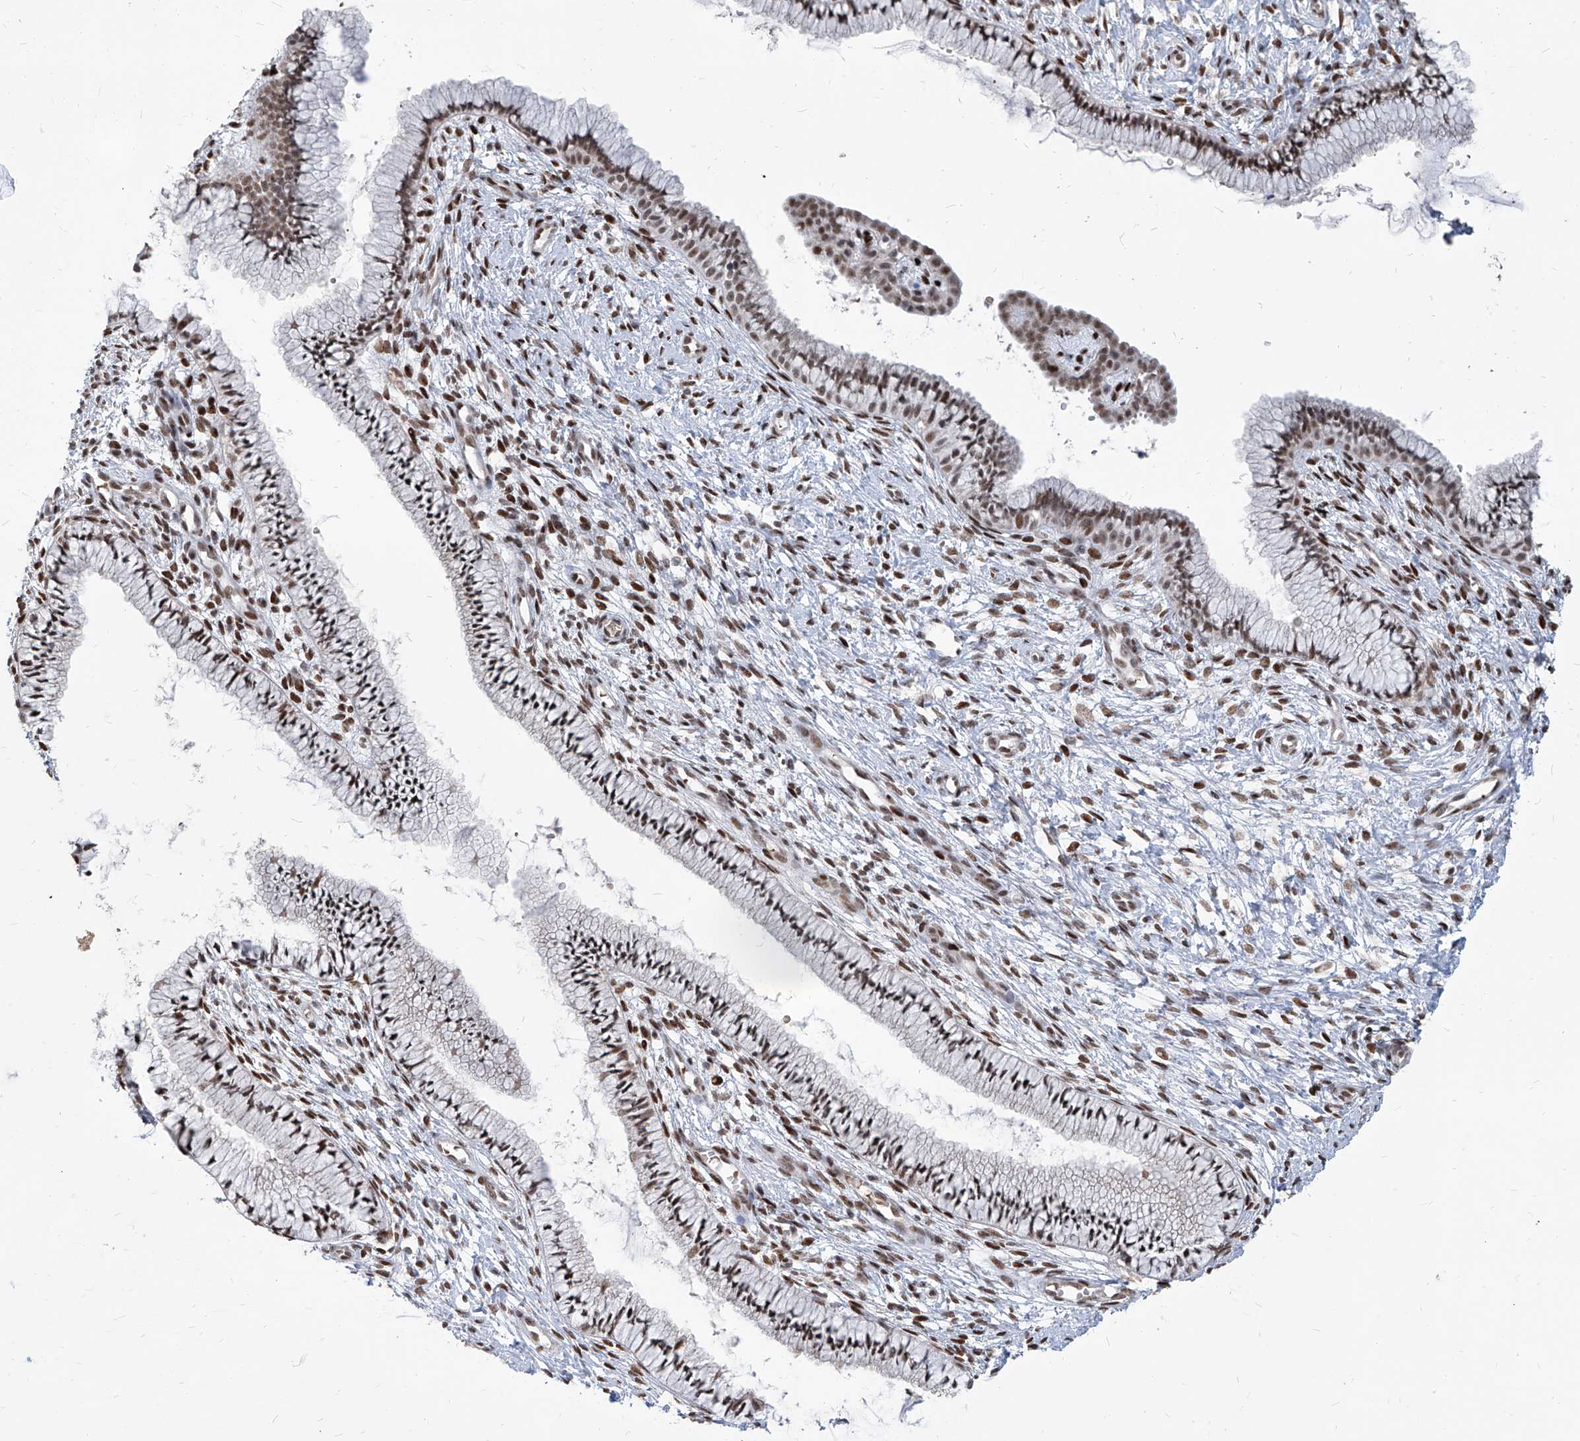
{"staining": {"intensity": "moderate", "quantity": ">75%", "location": "nuclear"}, "tissue": "cervix", "cell_type": "Glandular cells", "image_type": "normal", "snomed": [{"axis": "morphology", "description": "Normal tissue, NOS"}, {"axis": "topography", "description": "Cervix"}], "caption": "Cervix was stained to show a protein in brown. There is medium levels of moderate nuclear positivity in approximately >75% of glandular cells. (IHC, brightfield microscopy, high magnification).", "gene": "IRF2", "patient": {"sex": "female", "age": 36}}